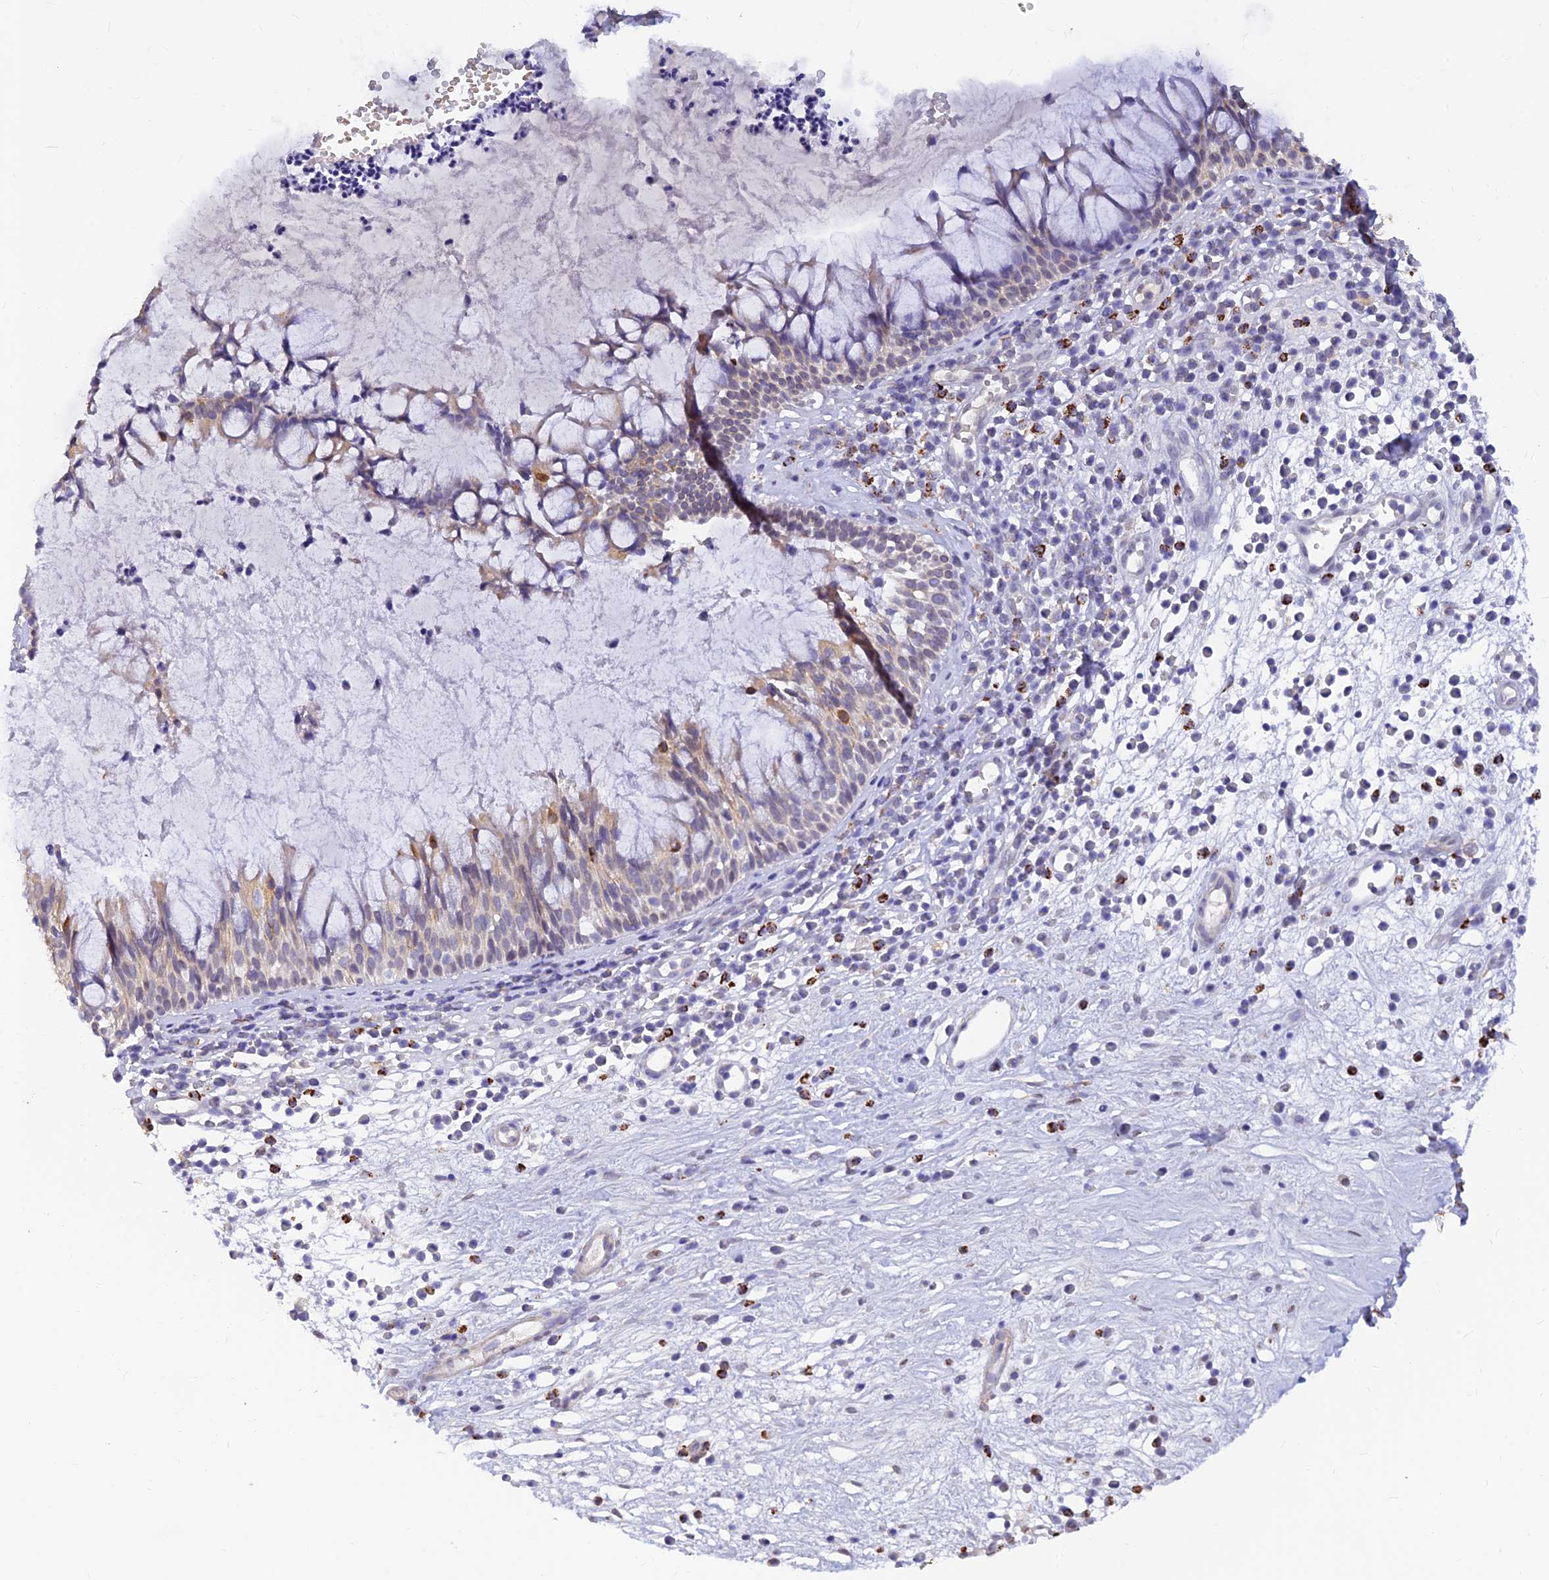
{"staining": {"intensity": "moderate", "quantity": "<25%", "location": "cytoplasmic/membranous"}, "tissue": "nasopharynx", "cell_type": "Respiratory epithelial cells", "image_type": "normal", "snomed": [{"axis": "morphology", "description": "Normal tissue, NOS"}, {"axis": "morphology", "description": "Inflammation, NOS"}, {"axis": "topography", "description": "Nasopharynx"}], "caption": "Immunohistochemical staining of normal human nasopharynx demonstrates moderate cytoplasmic/membranous protein staining in approximately <25% of respiratory epithelial cells. The staining was performed using DAB to visualize the protein expression in brown, while the nuclei were stained in blue with hematoxylin (Magnification: 20x).", "gene": "ALDH1L2", "patient": {"sex": "male", "age": 70}}